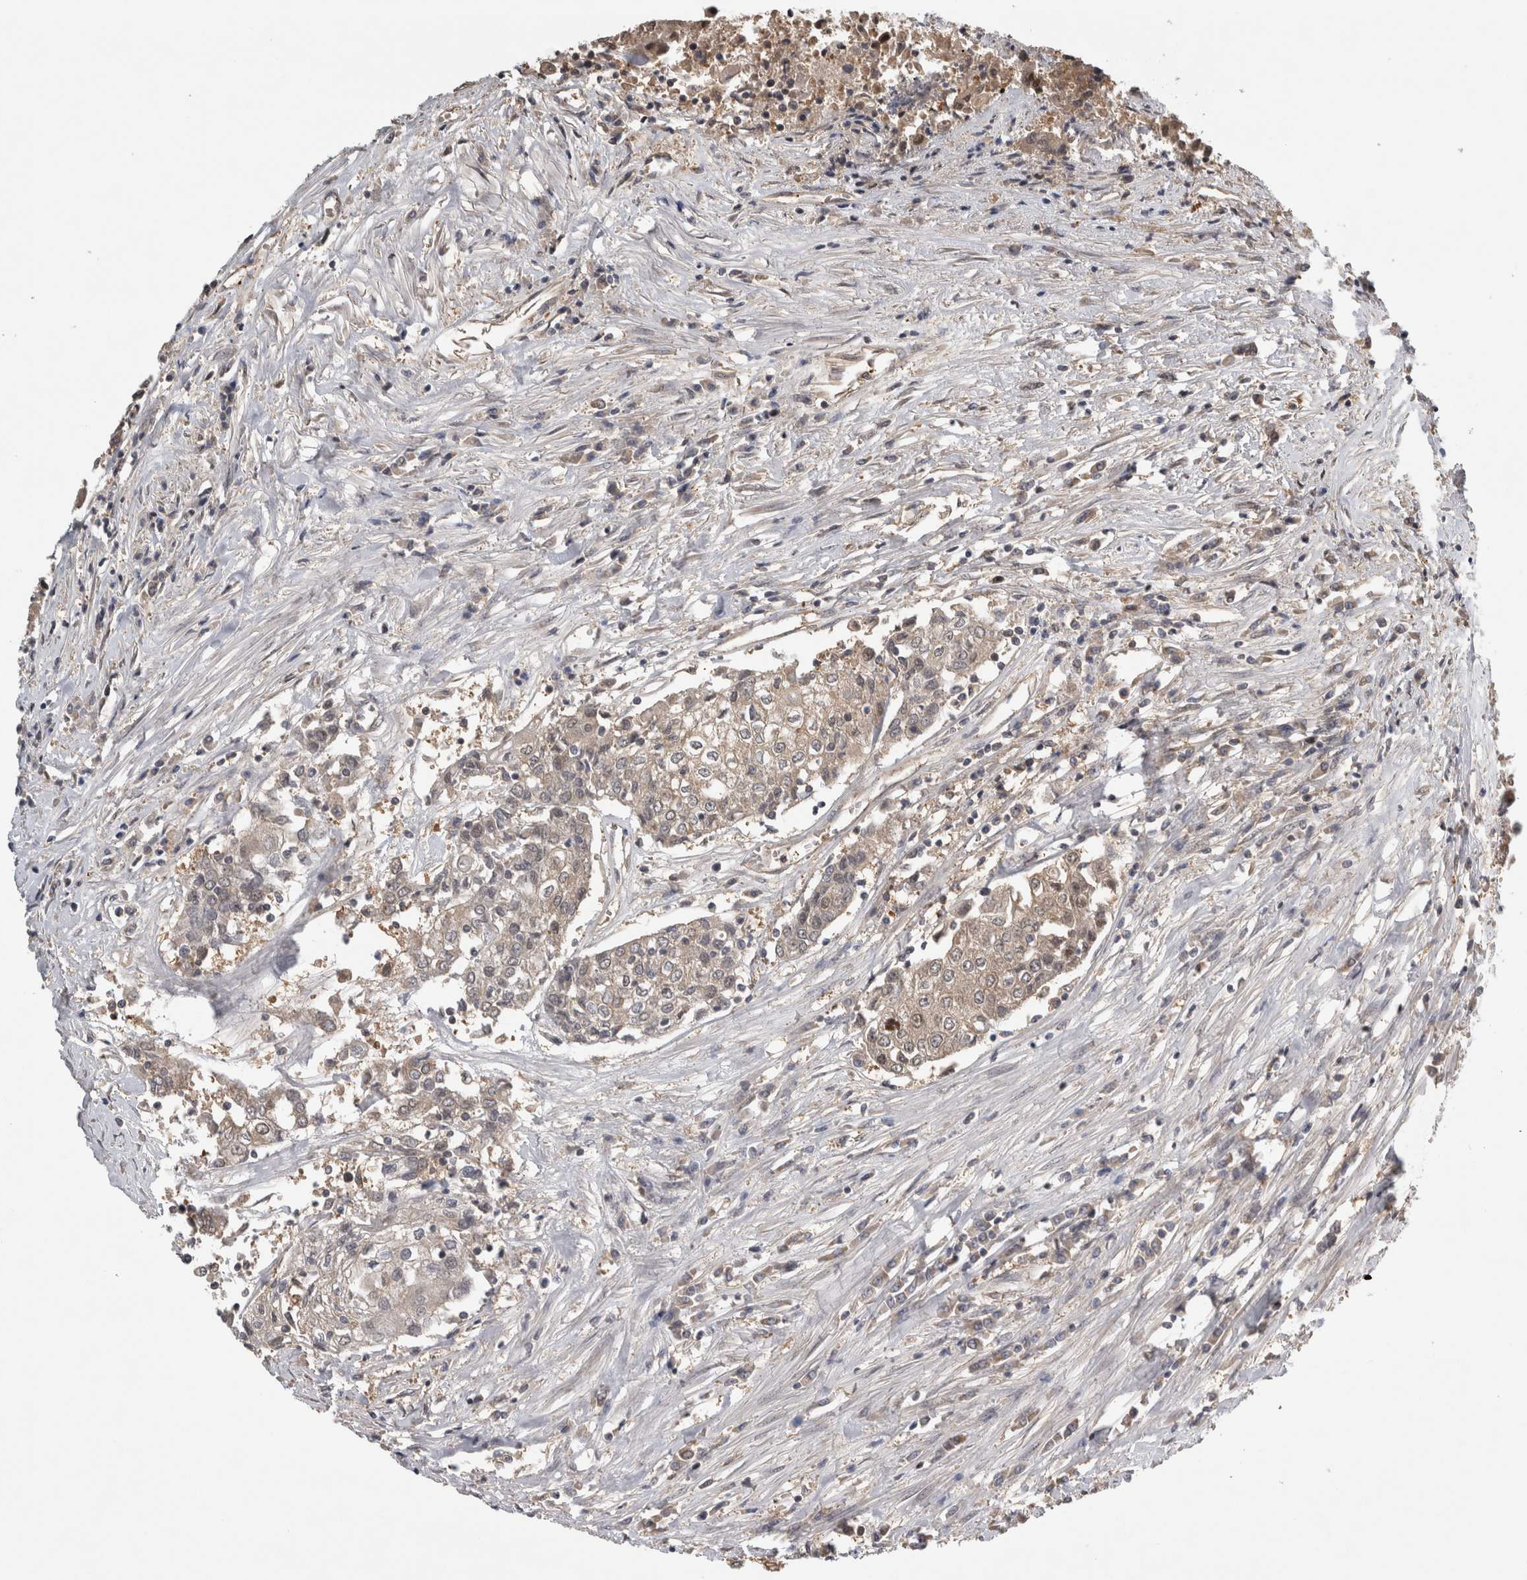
{"staining": {"intensity": "weak", "quantity": "<25%", "location": "cytoplasmic/membranous,nuclear"}, "tissue": "urothelial cancer", "cell_type": "Tumor cells", "image_type": "cancer", "snomed": [{"axis": "morphology", "description": "Urothelial carcinoma, High grade"}, {"axis": "topography", "description": "Urinary bladder"}], "caption": "Immunohistochemistry photomicrograph of high-grade urothelial carcinoma stained for a protein (brown), which displays no staining in tumor cells. The staining is performed using DAB brown chromogen with nuclei counter-stained in using hematoxylin.", "gene": "TRMT61B", "patient": {"sex": "female", "age": 85}}